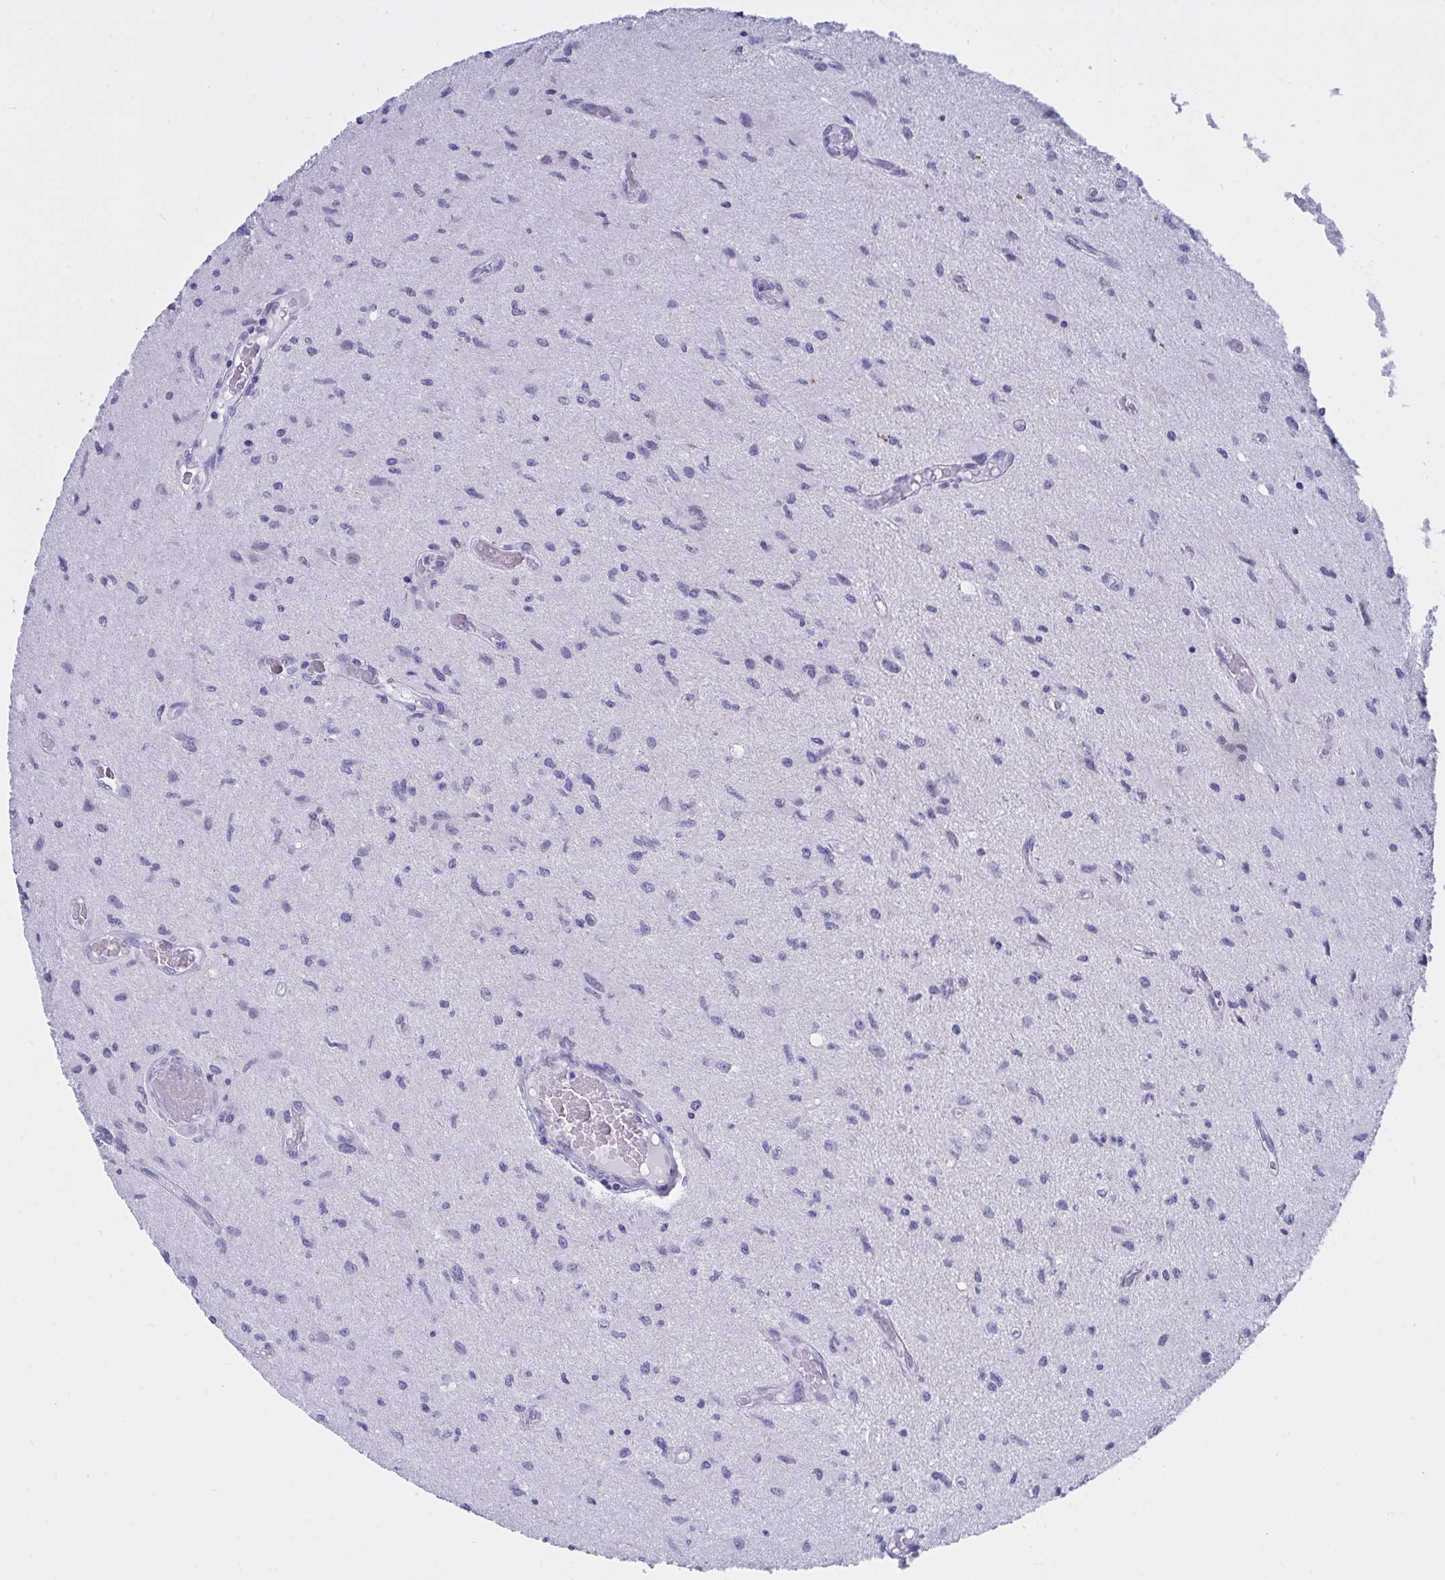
{"staining": {"intensity": "weak", "quantity": "<25%", "location": "nuclear"}, "tissue": "glioma", "cell_type": "Tumor cells", "image_type": "cancer", "snomed": [{"axis": "morphology", "description": "Glioma, malignant, High grade"}, {"axis": "topography", "description": "Brain"}], "caption": "High magnification brightfield microscopy of glioma stained with DAB (brown) and counterstained with hematoxylin (blue): tumor cells show no significant expression.", "gene": "FBXL22", "patient": {"sex": "male", "age": 67}}